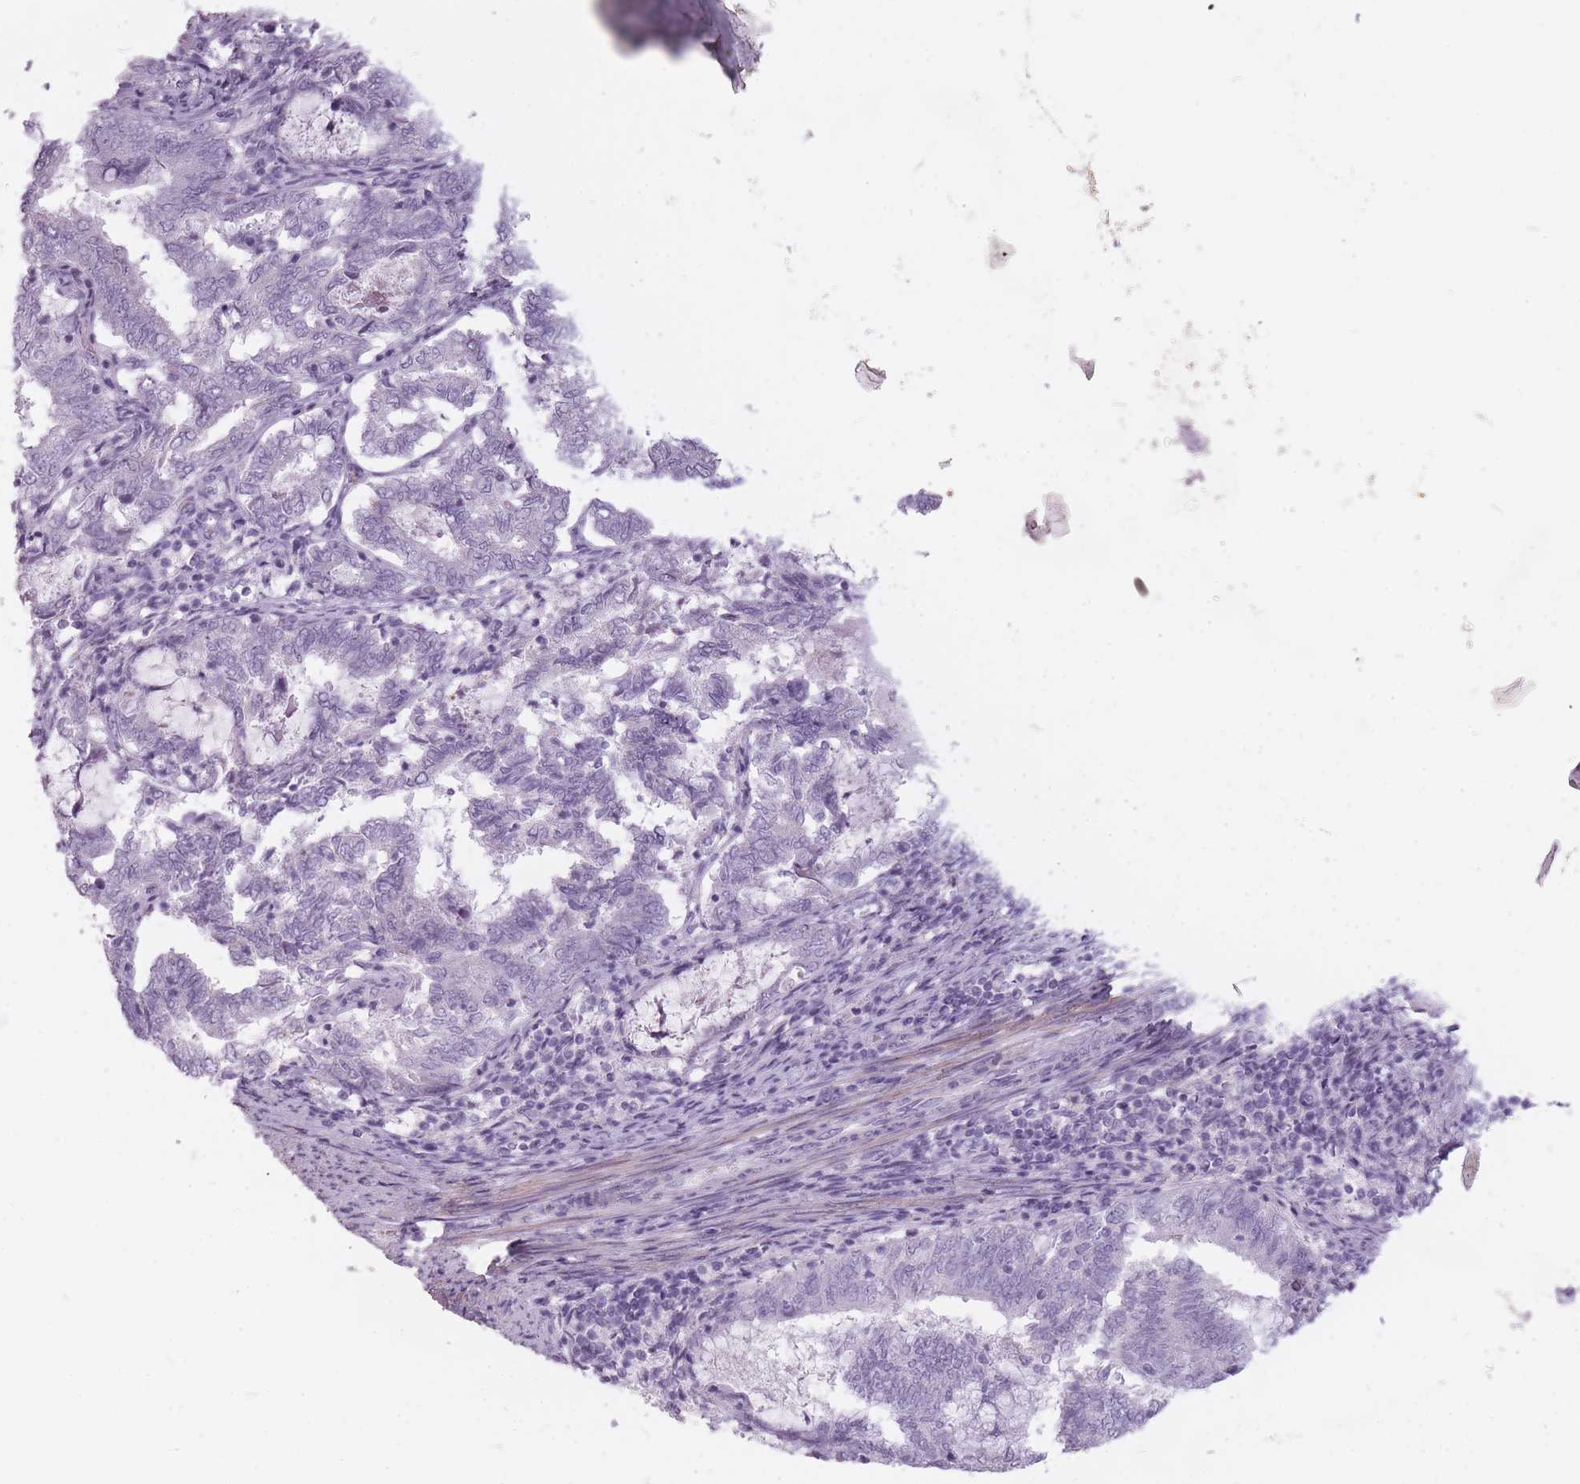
{"staining": {"intensity": "negative", "quantity": "none", "location": "none"}, "tissue": "endometrial cancer", "cell_type": "Tumor cells", "image_type": "cancer", "snomed": [{"axis": "morphology", "description": "Adenocarcinoma, NOS"}, {"axis": "topography", "description": "Endometrium"}], "caption": "IHC image of neoplastic tissue: endometrial cancer (adenocarcinoma) stained with DAB (3,3'-diaminobenzidine) shows no significant protein staining in tumor cells.", "gene": "RFX4", "patient": {"sex": "female", "age": 80}}